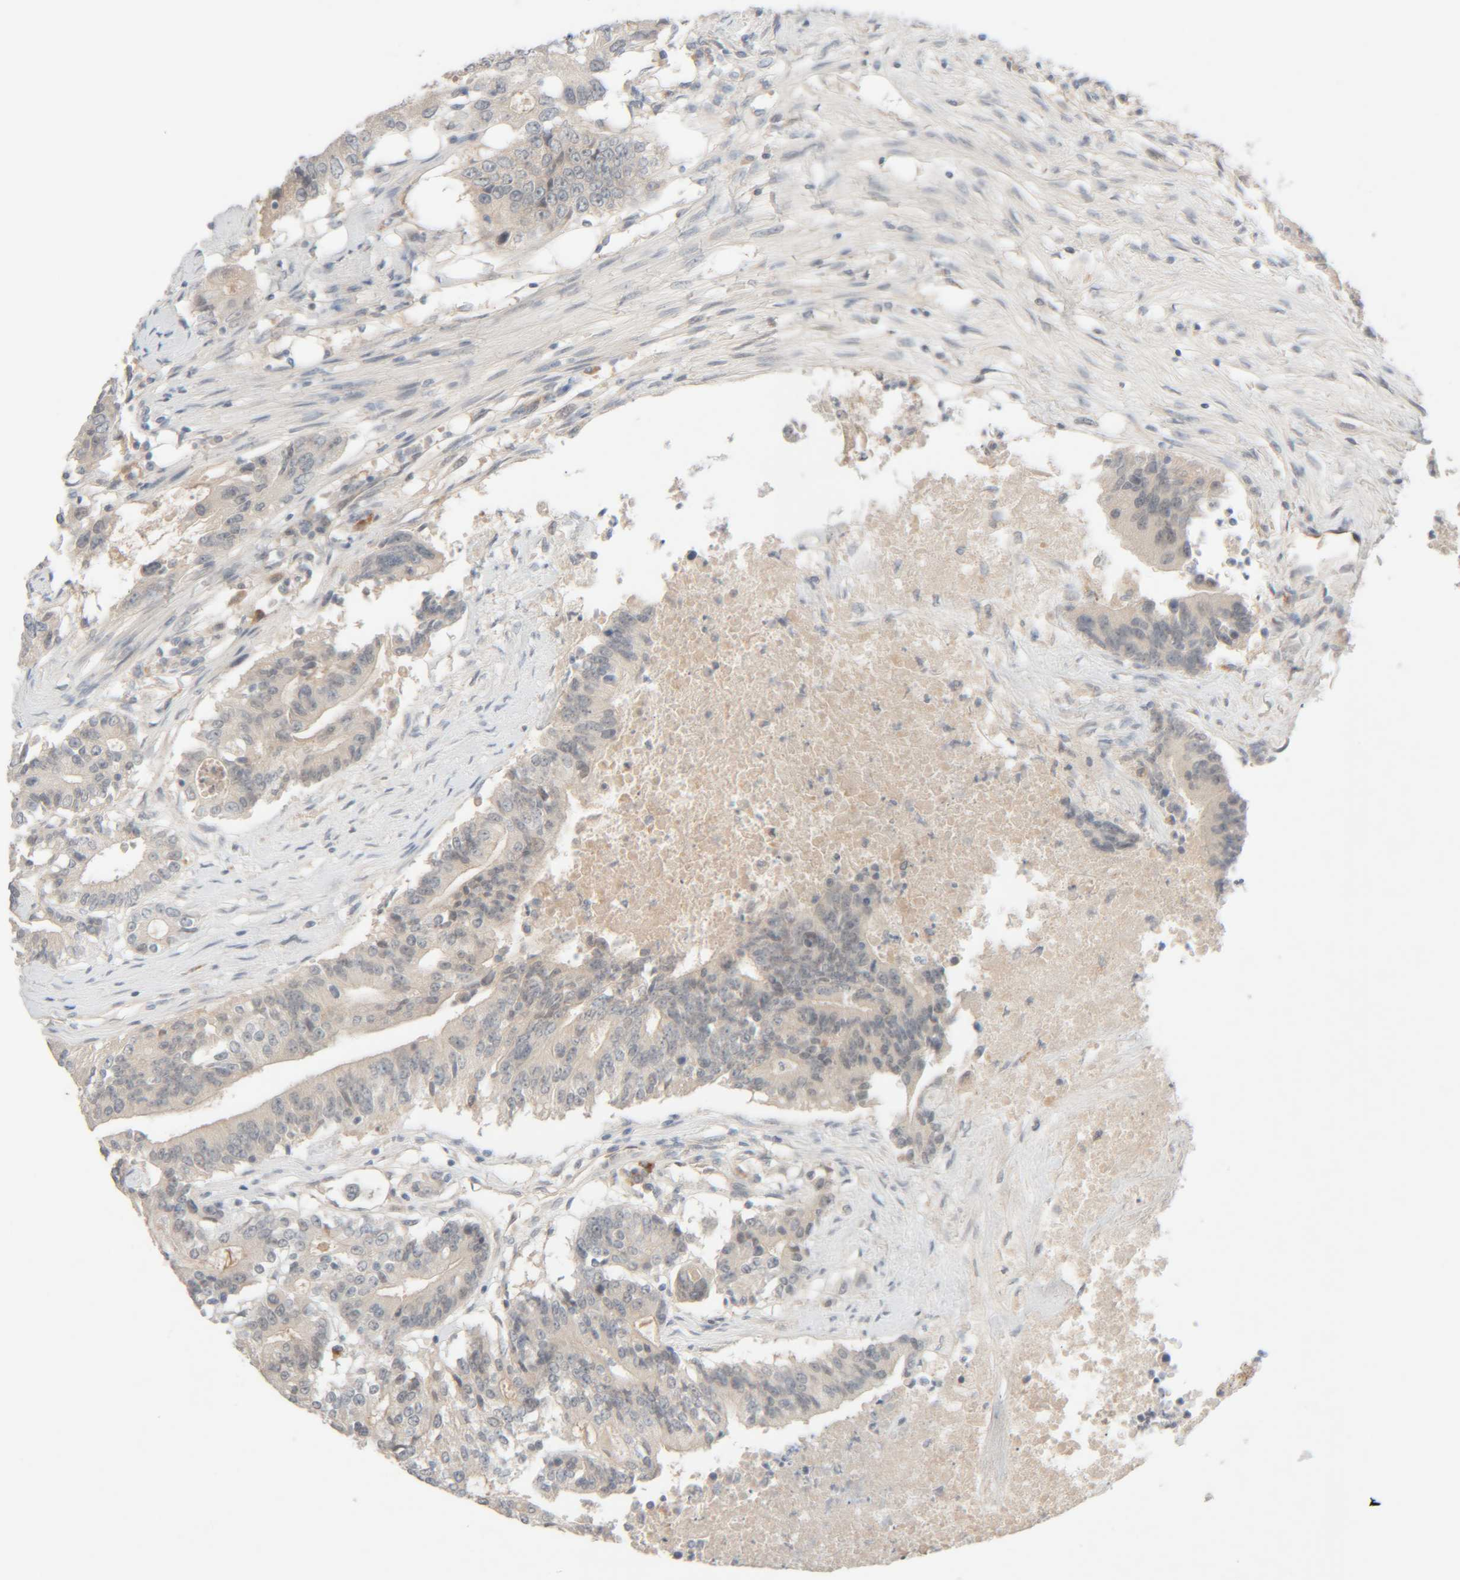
{"staining": {"intensity": "negative", "quantity": "none", "location": "none"}, "tissue": "colorectal cancer", "cell_type": "Tumor cells", "image_type": "cancer", "snomed": [{"axis": "morphology", "description": "Adenocarcinoma, NOS"}, {"axis": "topography", "description": "Colon"}], "caption": "DAB immunohistochemical staining of colorectal cancer (adenocarcinoma) reveals no significant staining in tumor cells. (DAB (3,3'-diaminobenzidine) immunohistochemistry, high magnification).", "gene": "CHKA", "patient": {"sex": "female", "age": 77}}